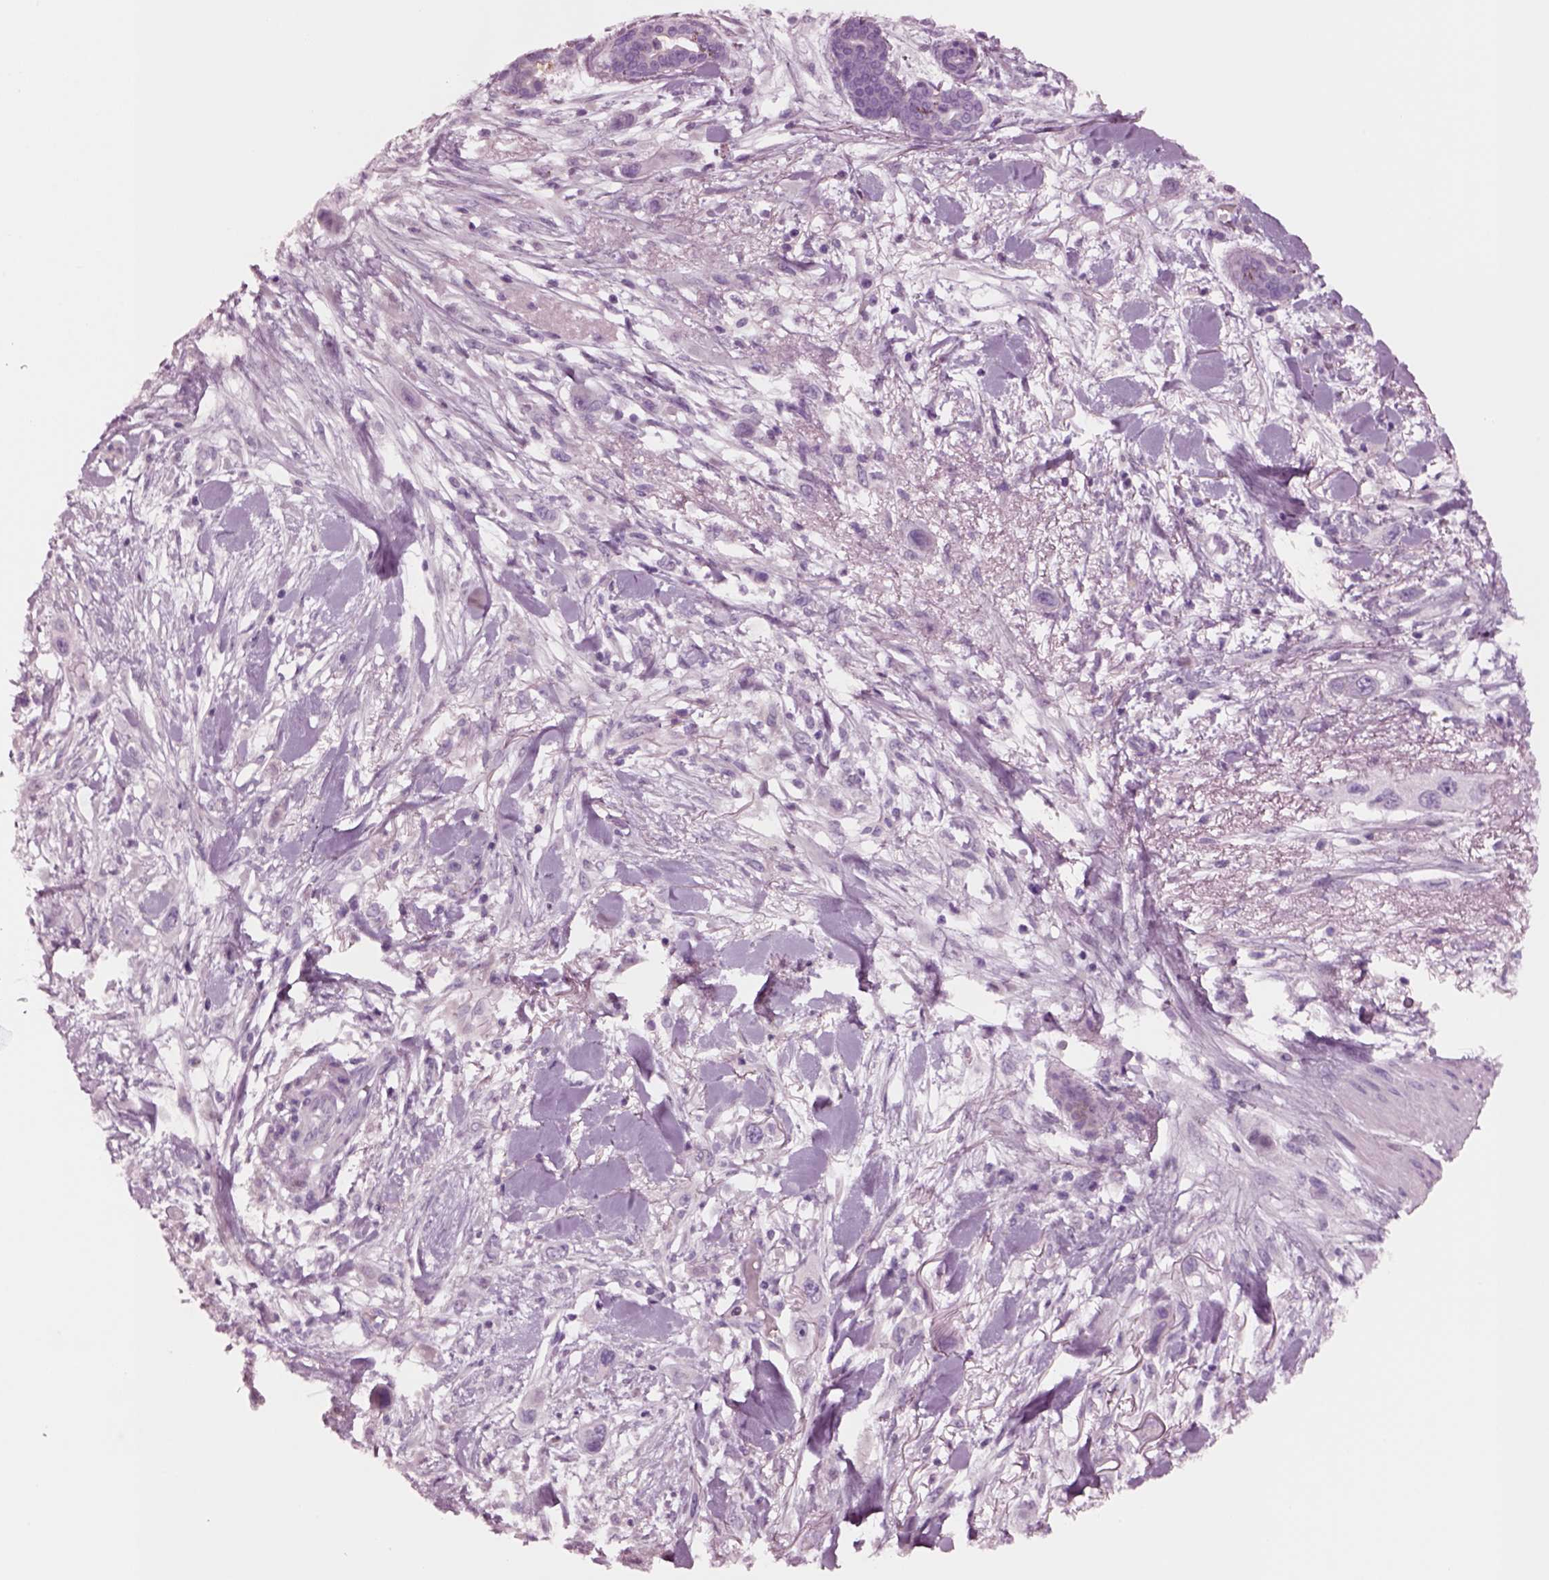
{"staining": {"intensity": "negative", "quantity": "none", "location": "none"}, "tissue": "skin cancer", "cell_type": "Tumor cells", "image_type": "cancer", "snomed": [{"axis": "morphology", "description": "Squamous cell carcinoma, NOS"}, {"axis": "topography", "description": "Skin"}], "caption": "An image of human skin cancer is negative for staining in tumor cells. (DAB (3,3'-diaminobenzidine) immunohistochemistry, high magnification).", "gene": "NMRK2", "patient": {"sex": "male", "age": 79}}